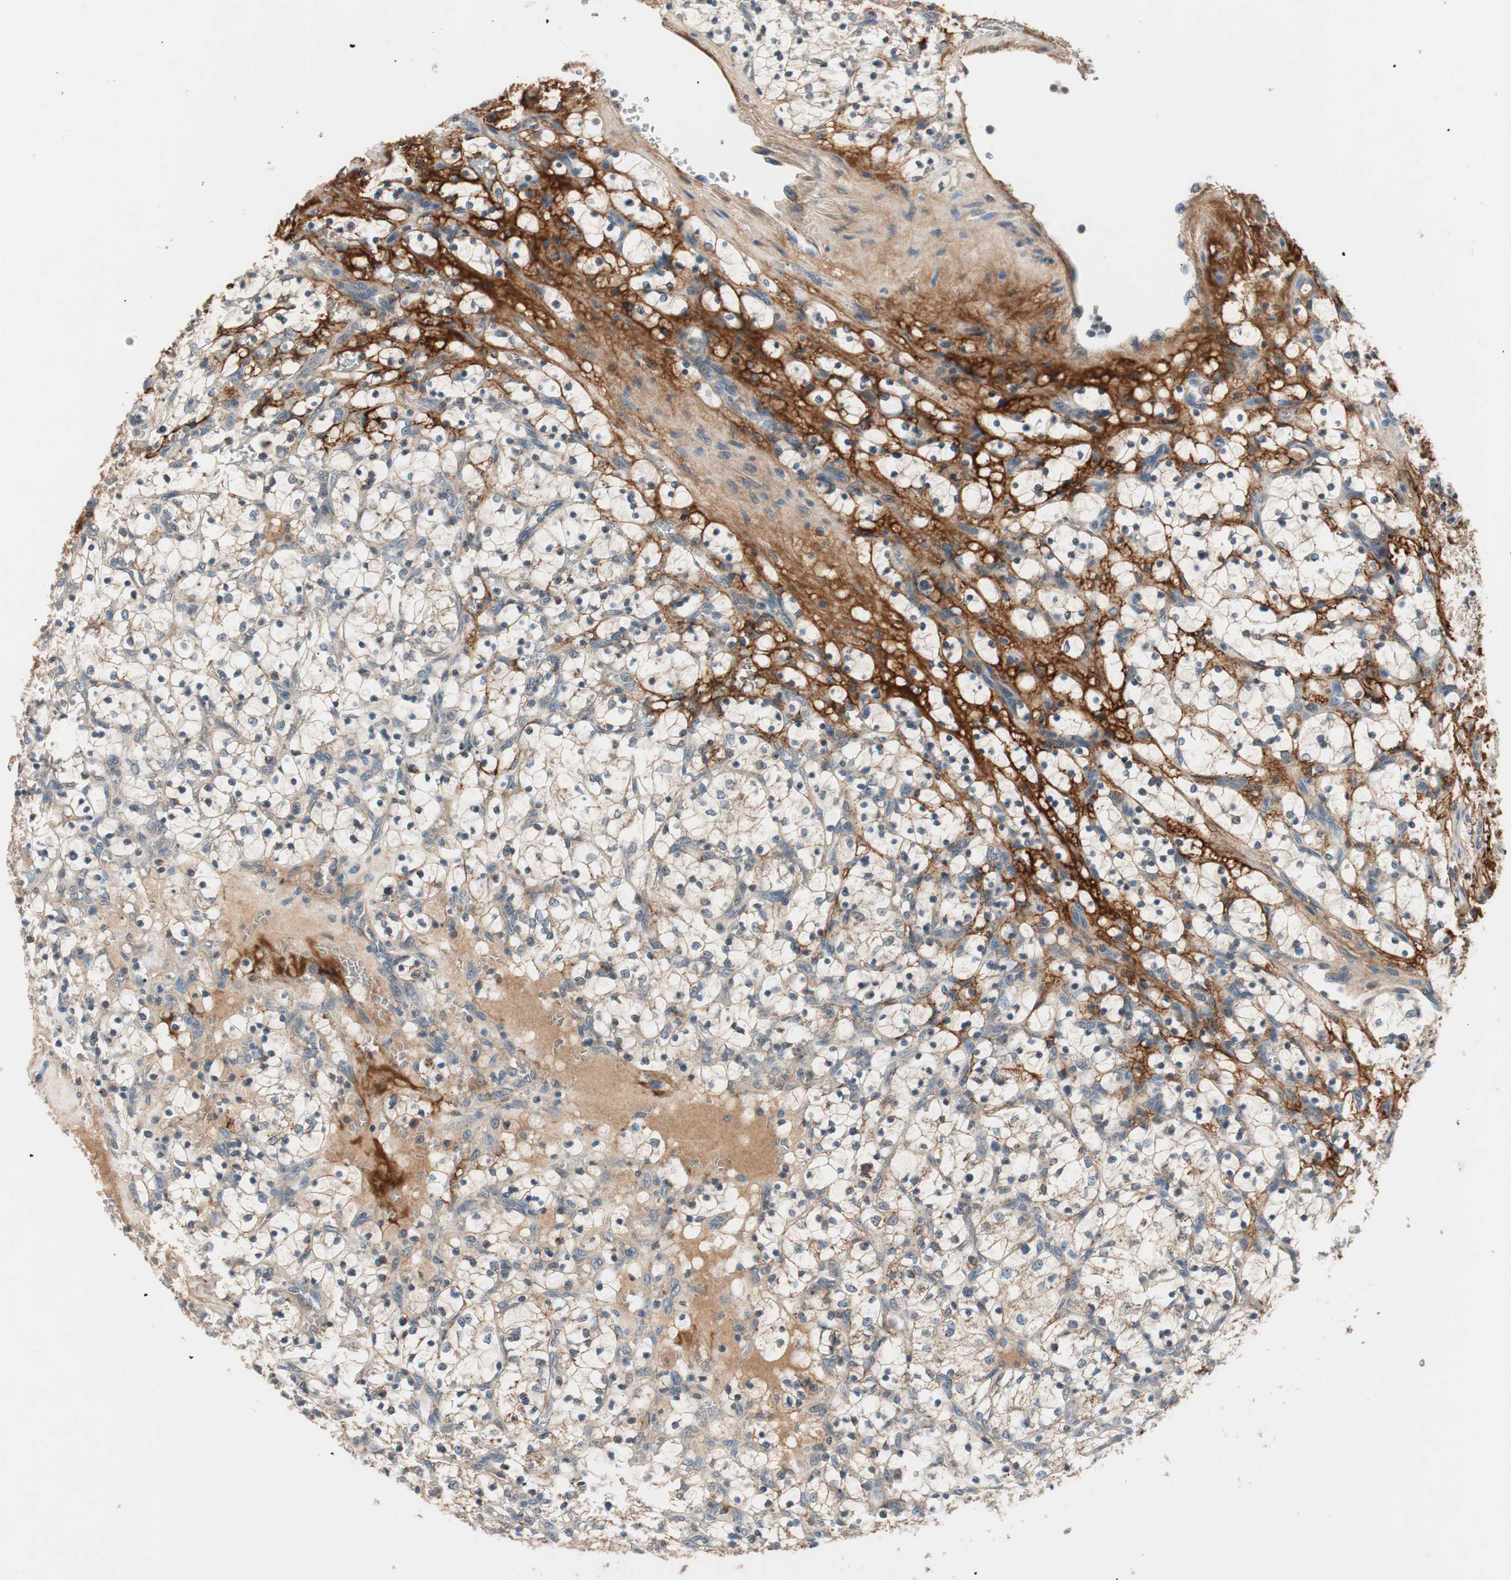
{"staining": {"intensity": "weak", "quantity": "25%-75%", "location": "cytoplasmic/membranous"}, "tissue": "renal cancer", "cell_type": "Tumor cells", "image_type": "cancer", "snomed": [{"axis": "morphology", "description": "Adenocarcinoma, NOS"}, {"axis": "topography", "description": "Kidney"}], "caption": "Human renal cancer (adenocarcinoma) stained for a protein (brown) demonstrates weak cytoplasmic/membranous positive positivity in approximately 25%-75% of tumor cells.", "gene": "HPN", "patient": {"sex": "female", "age": 69}}